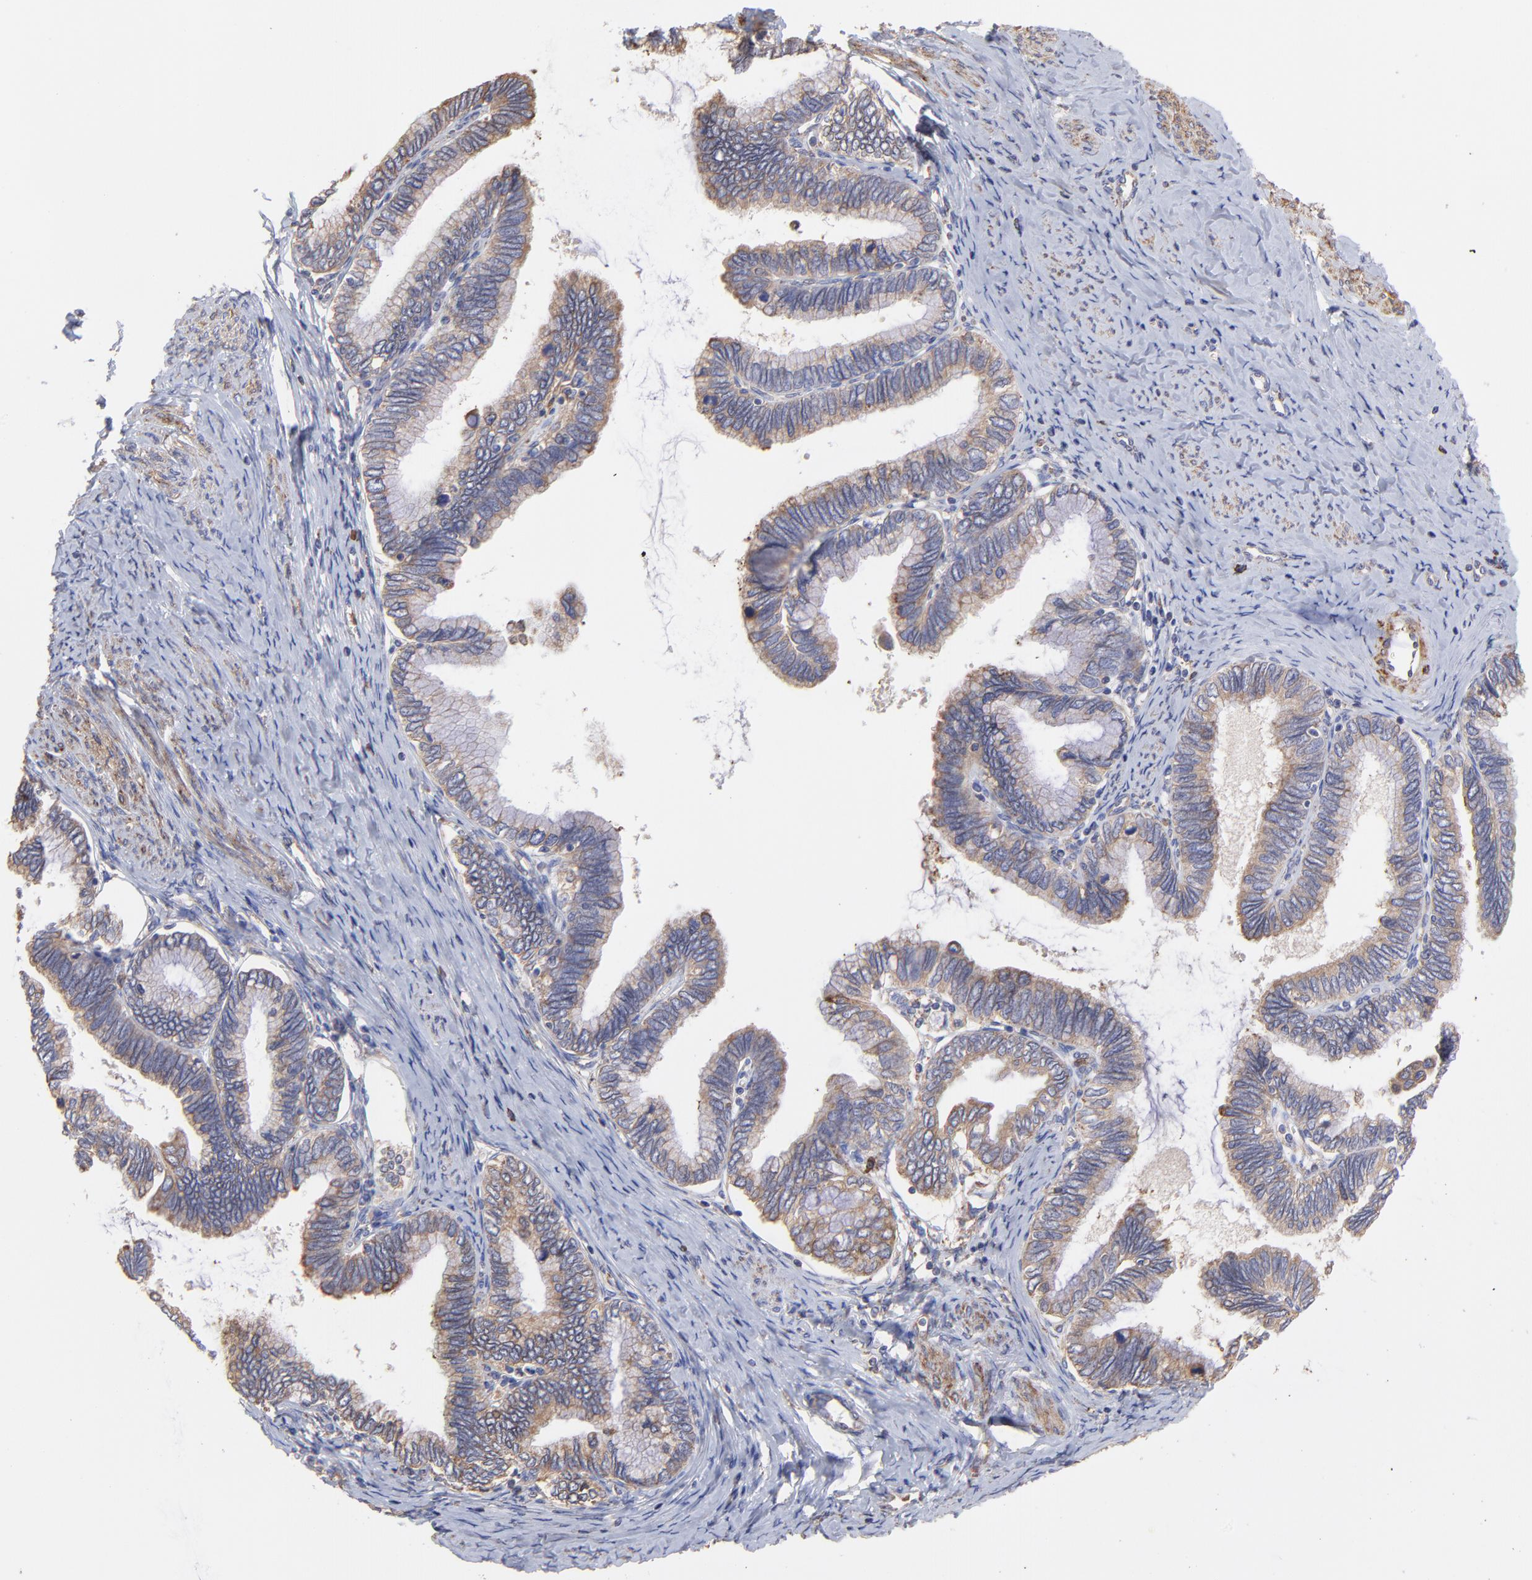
{"staining": {"intensity": "moderate", "quantity": ">75%", "location": "cytoplasmic/membranous"}, "tissue": "cervical cancer", "cell_type": "Tumor cells", "image_type": "cancer", "snomed": [{"axis": "morphology", "description": "Adenocarcinoma, NOS"}, {"axis": "topography", "description": "Cervix"}], "caption": "Tumor cells show medium levels of moderate cytoplasmic/membranous expression in approximately >75% of cells in human cervical cancer (adenocarcinoma). The staining was performed using DAB, with brown indicating positive protein expression. Nuclei are stained blue with hematoxylin.", "gene": "PFKM", "patient": {"sex": "female", "age": 49}}